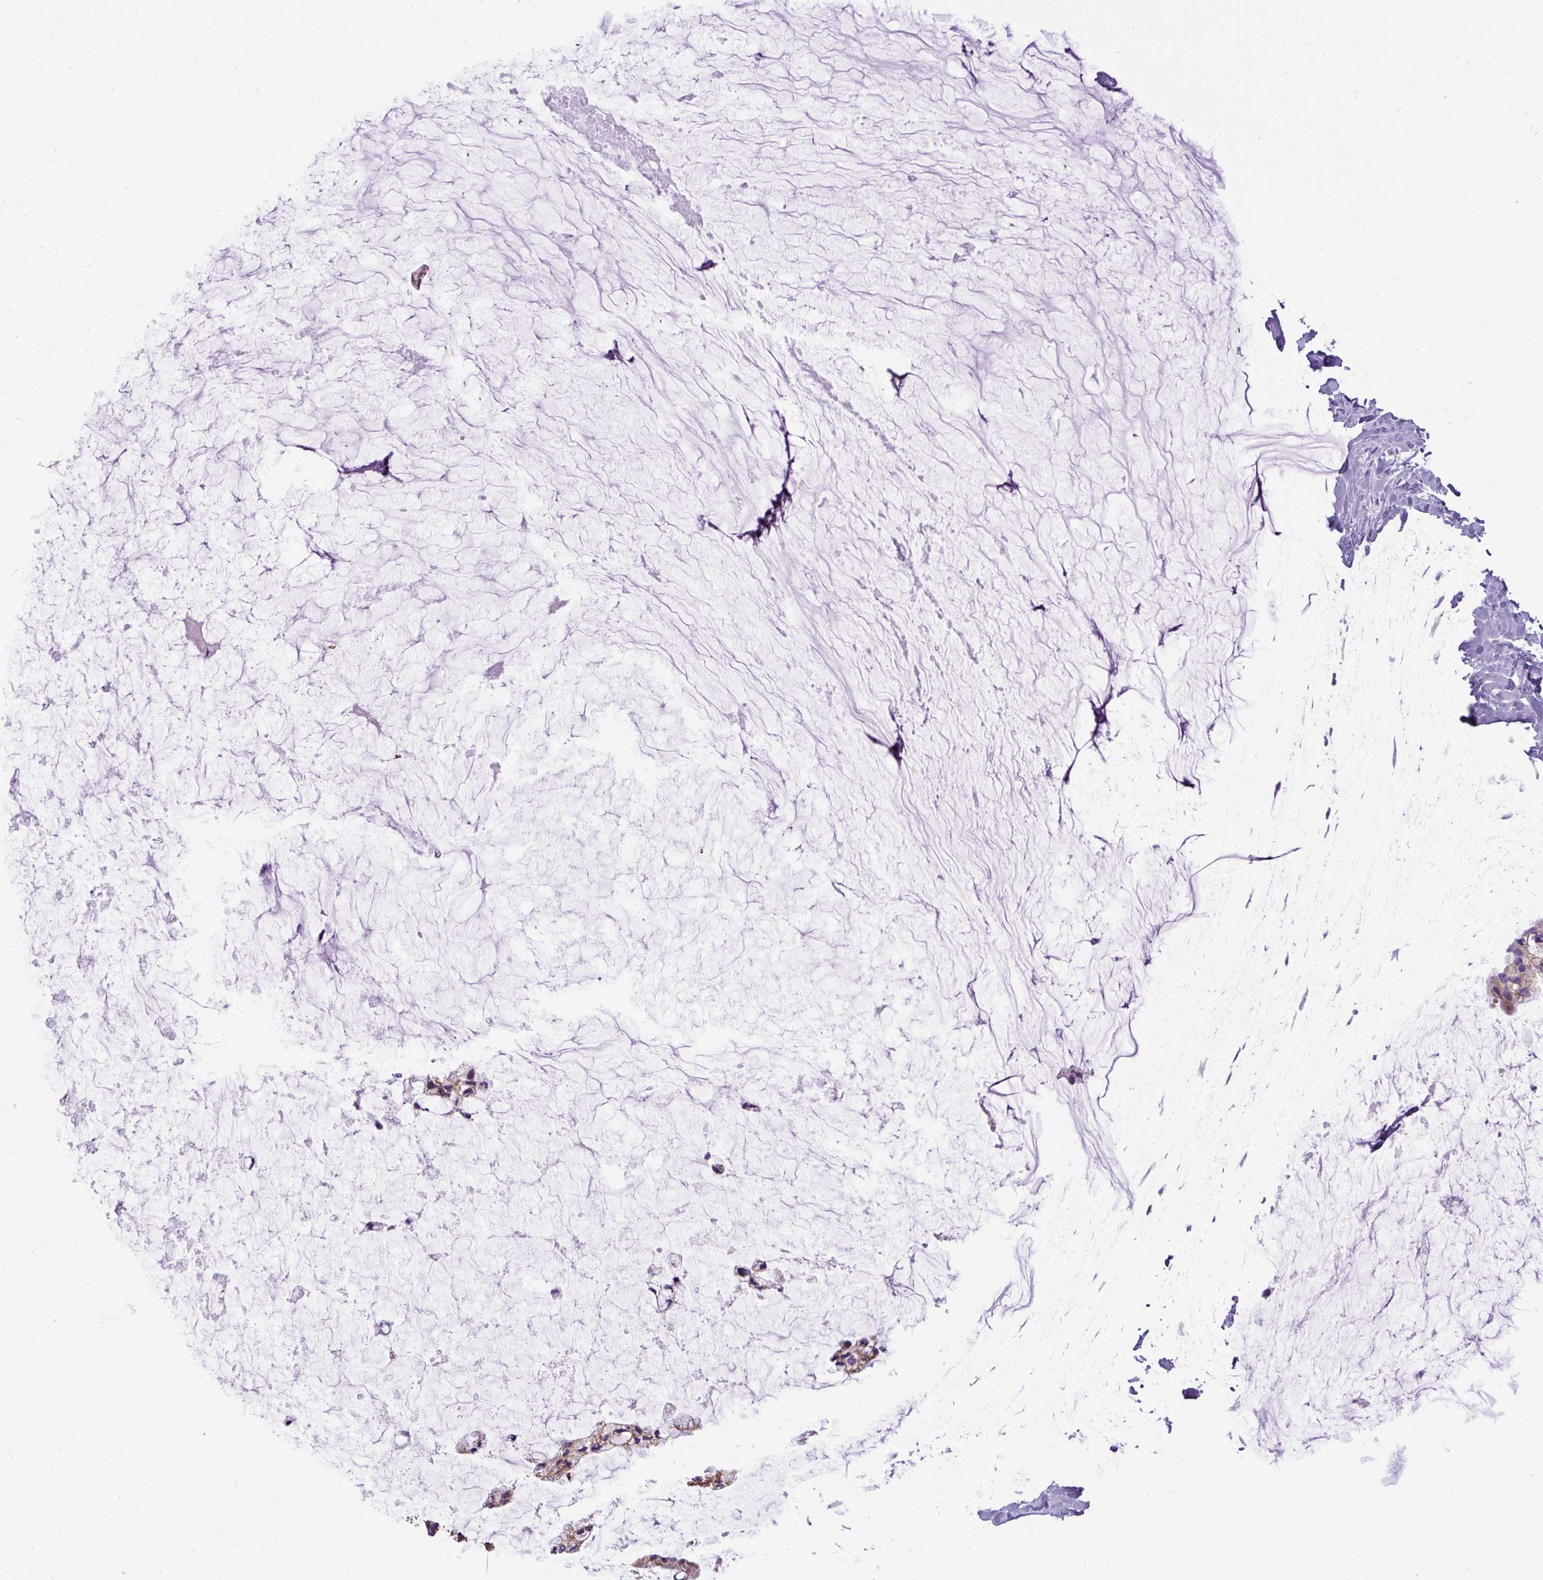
{"staining": {"intensity": "weak", "quantity": ">75%", "location": "cytoplasmic/membranous"}, "tissue": "ovarian cancer", "cell_type": "Tumor cells", "image_type": "cancer", "snomed": [{"axis": "morphology", "description": "Cystadenocarcinoma, mucinous, NOS"}, {"axis": "topography", "description": "Ovary"}], "caption": "Tumor cells display low levels of weak cytoplasmic/membranous staining in approximately >75% of cells in human mucinous cystadenocarcinoma (ovarian). The staining is performed using DAB (3,3'-diaminobenzidine) brown chromogen to label protein expression. The nuclei are counter-stained blue using hematoxylin.", "gene": "SYBU", "patient": {"sex": "female", "age": 39}}